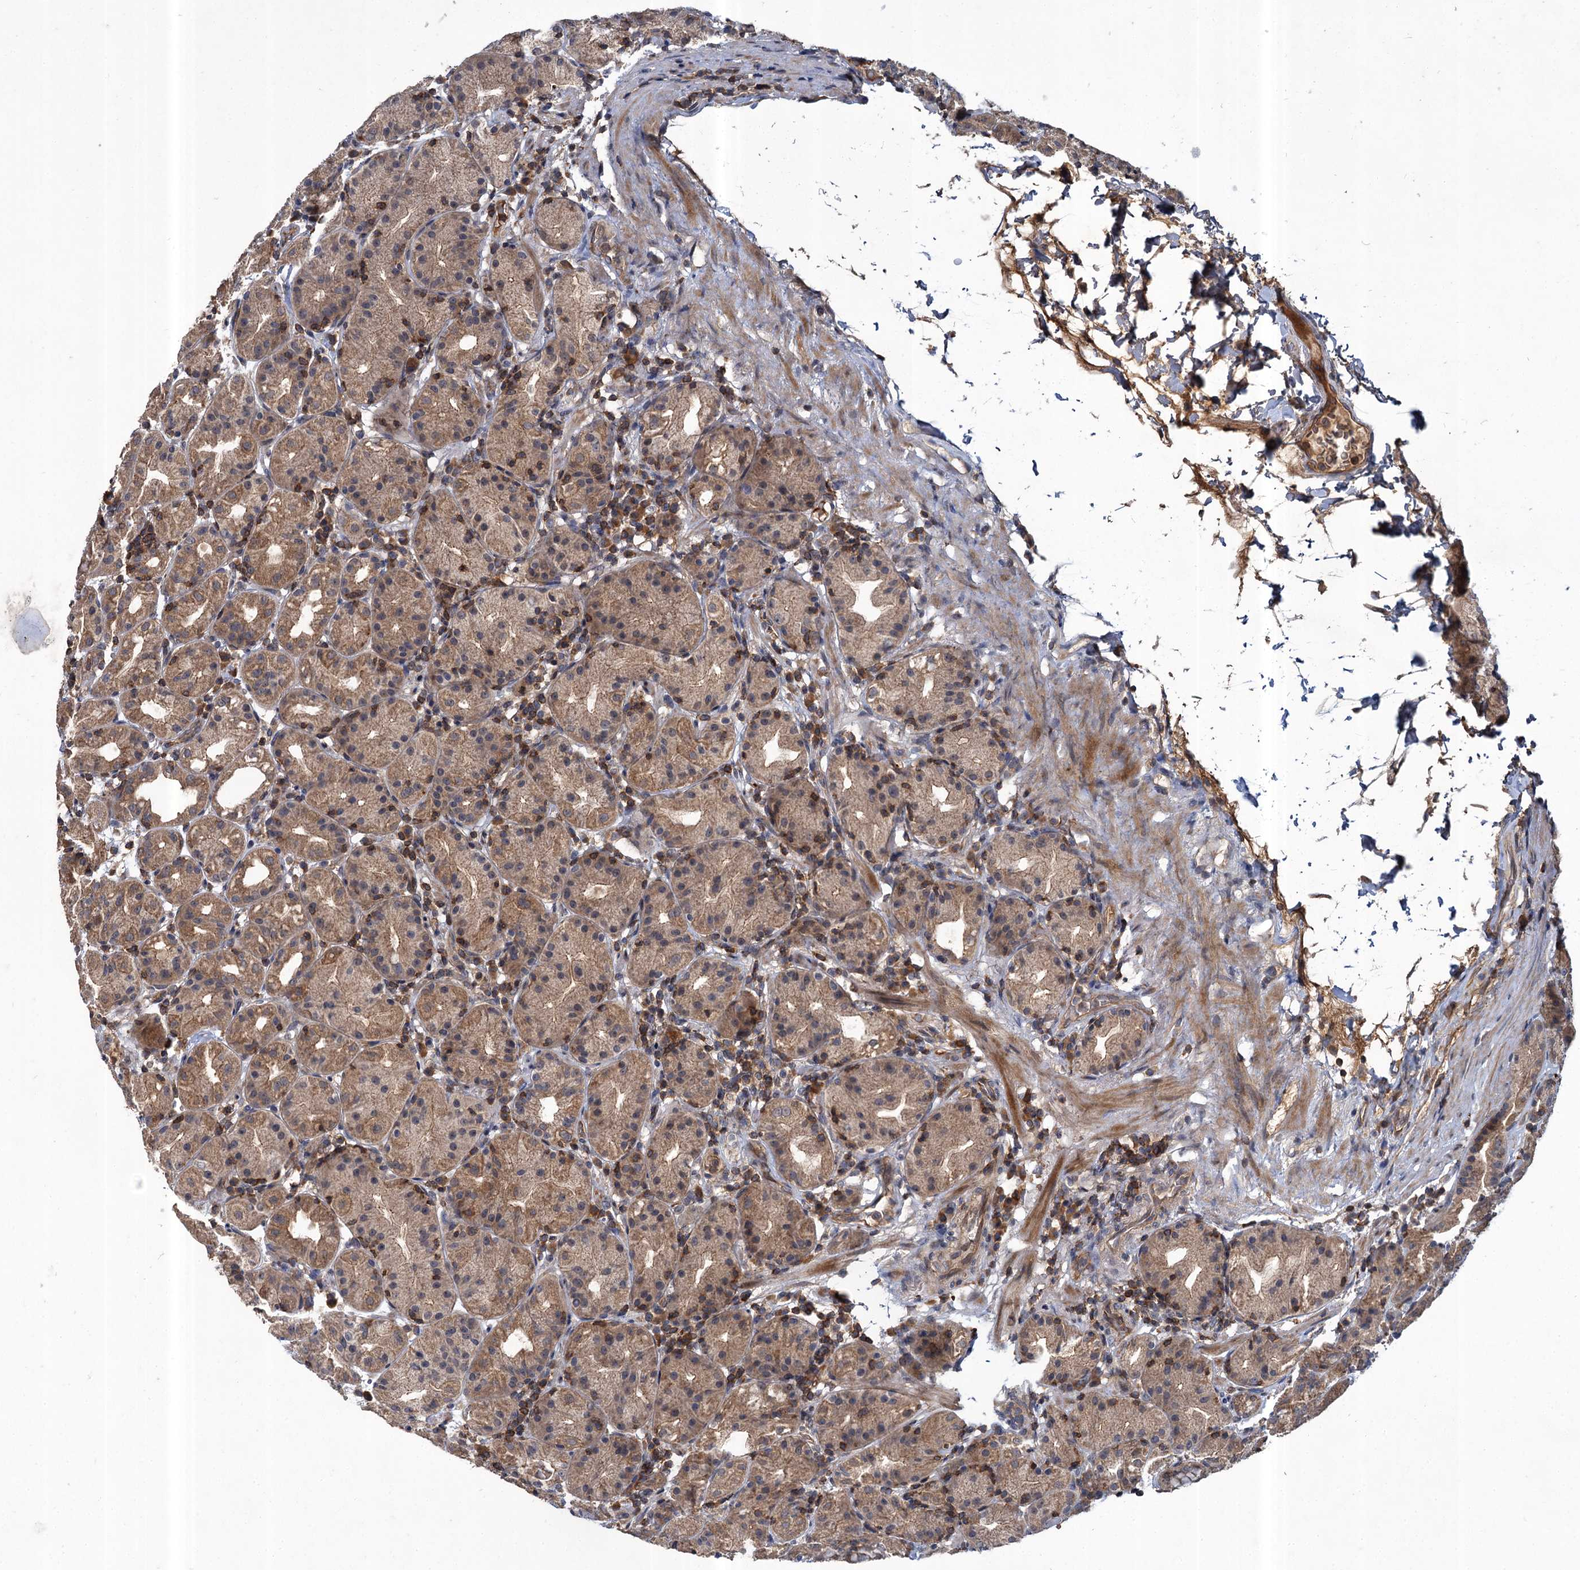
{"staining": {"intensity": "moderate", "quantity": ">75%", "location": "cytoplasmic/membranous"}, "tissue": "stomach", "cell_type": "Glandular cells", "image_type": "normal", "snomed": [{"axis": "morphology", "description": "Normal tissue, NOS"}, {"axis": "topography", "description": "Stomach"}], "caption": "IHC of benign stomach displays medium levels of moderate cytoplasmic/membranous positivity in approximately >75% of glandular cells.", "gene": "ABLIM1", "patient": {"sex": "female", "age": 79}}